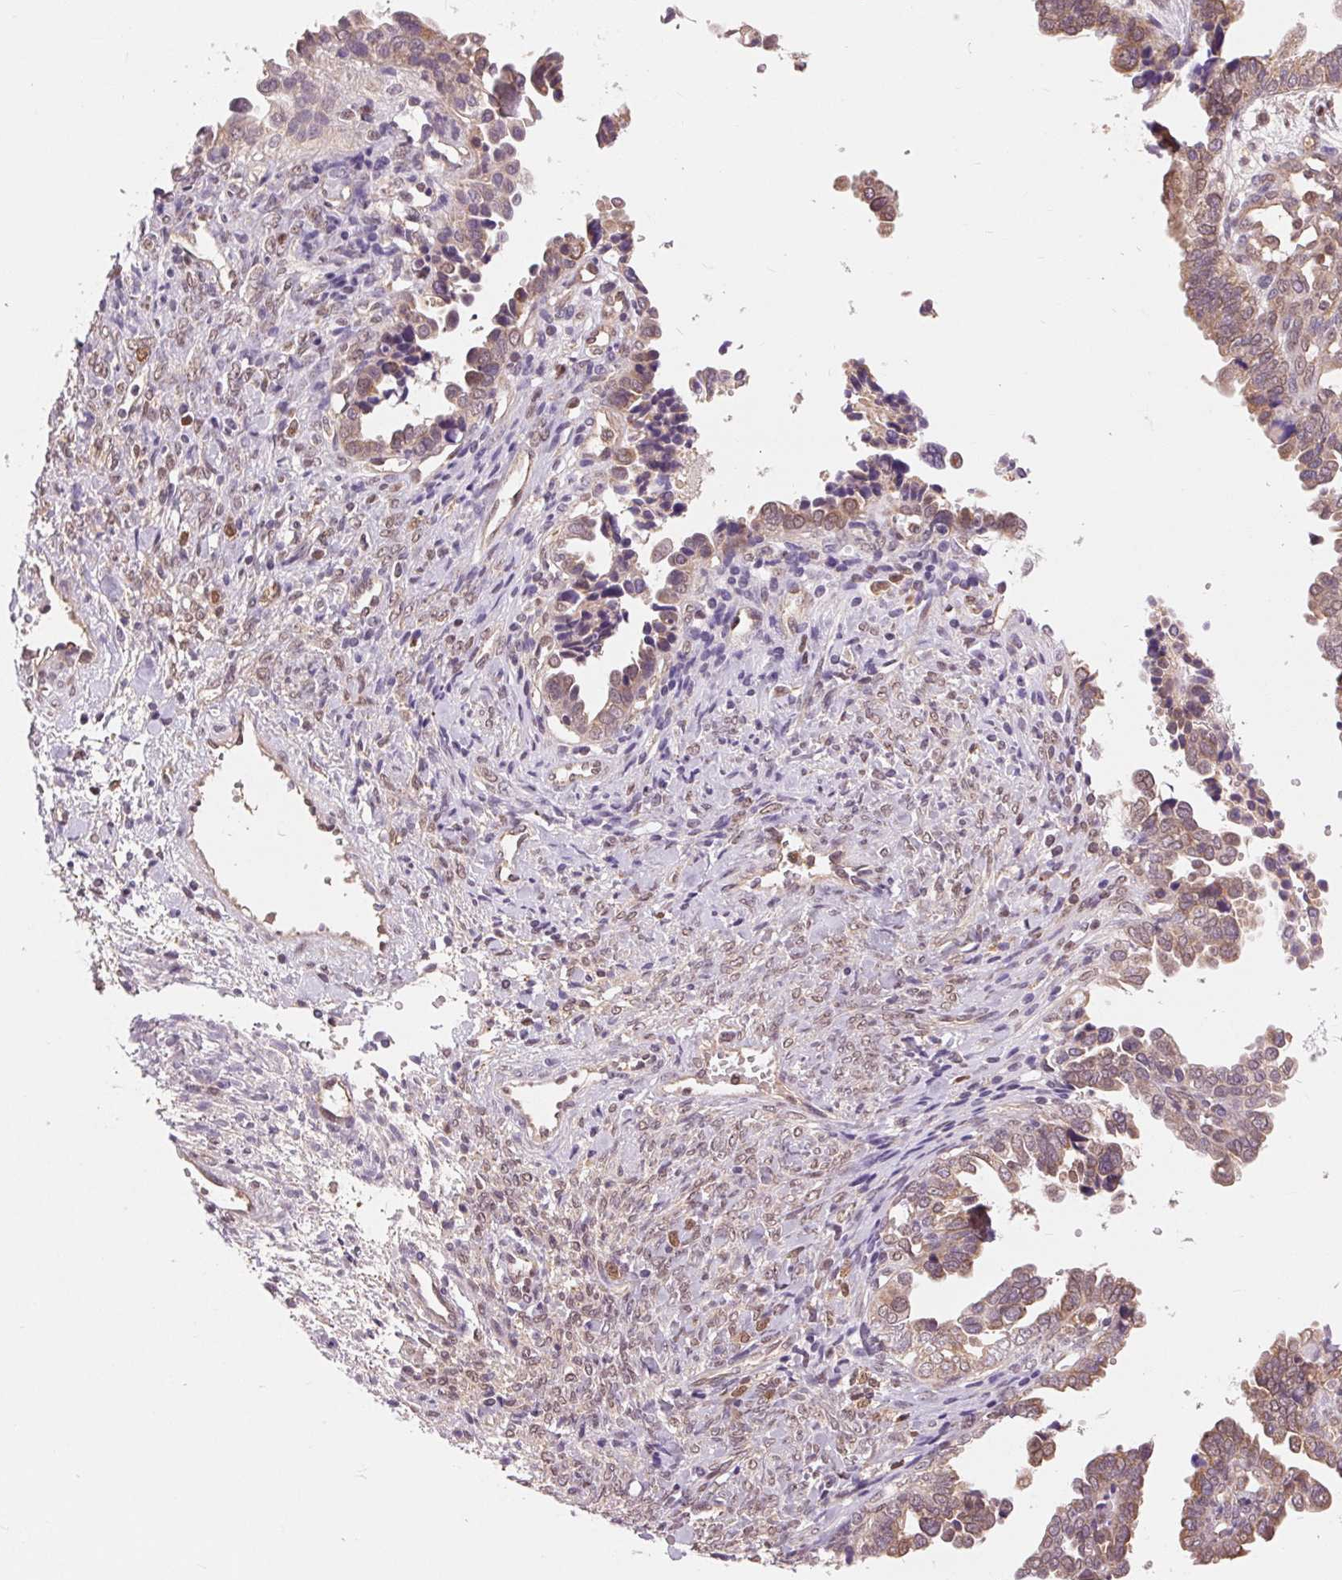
{"staining": {"intensity": "weak", "quantity": ">75%", "location": "cytoplasmic/membranous"}, "tissue": "ovarian cancer", "cell_type": "Tumor cells", "image_type": "cancer", "snomed": [{"axis": "morphology", "description": "Cystadenocarcinoma, serous, NOS"}, {"axis": "topography", "description": "Ovary"}], "caption": "Serous cystadenocarcinoma (ovarian) stained with a protein marker displays weak staining in tumor cells.", "gene": "TMEM273", "patient": {"sex": "female", "age": 51}}